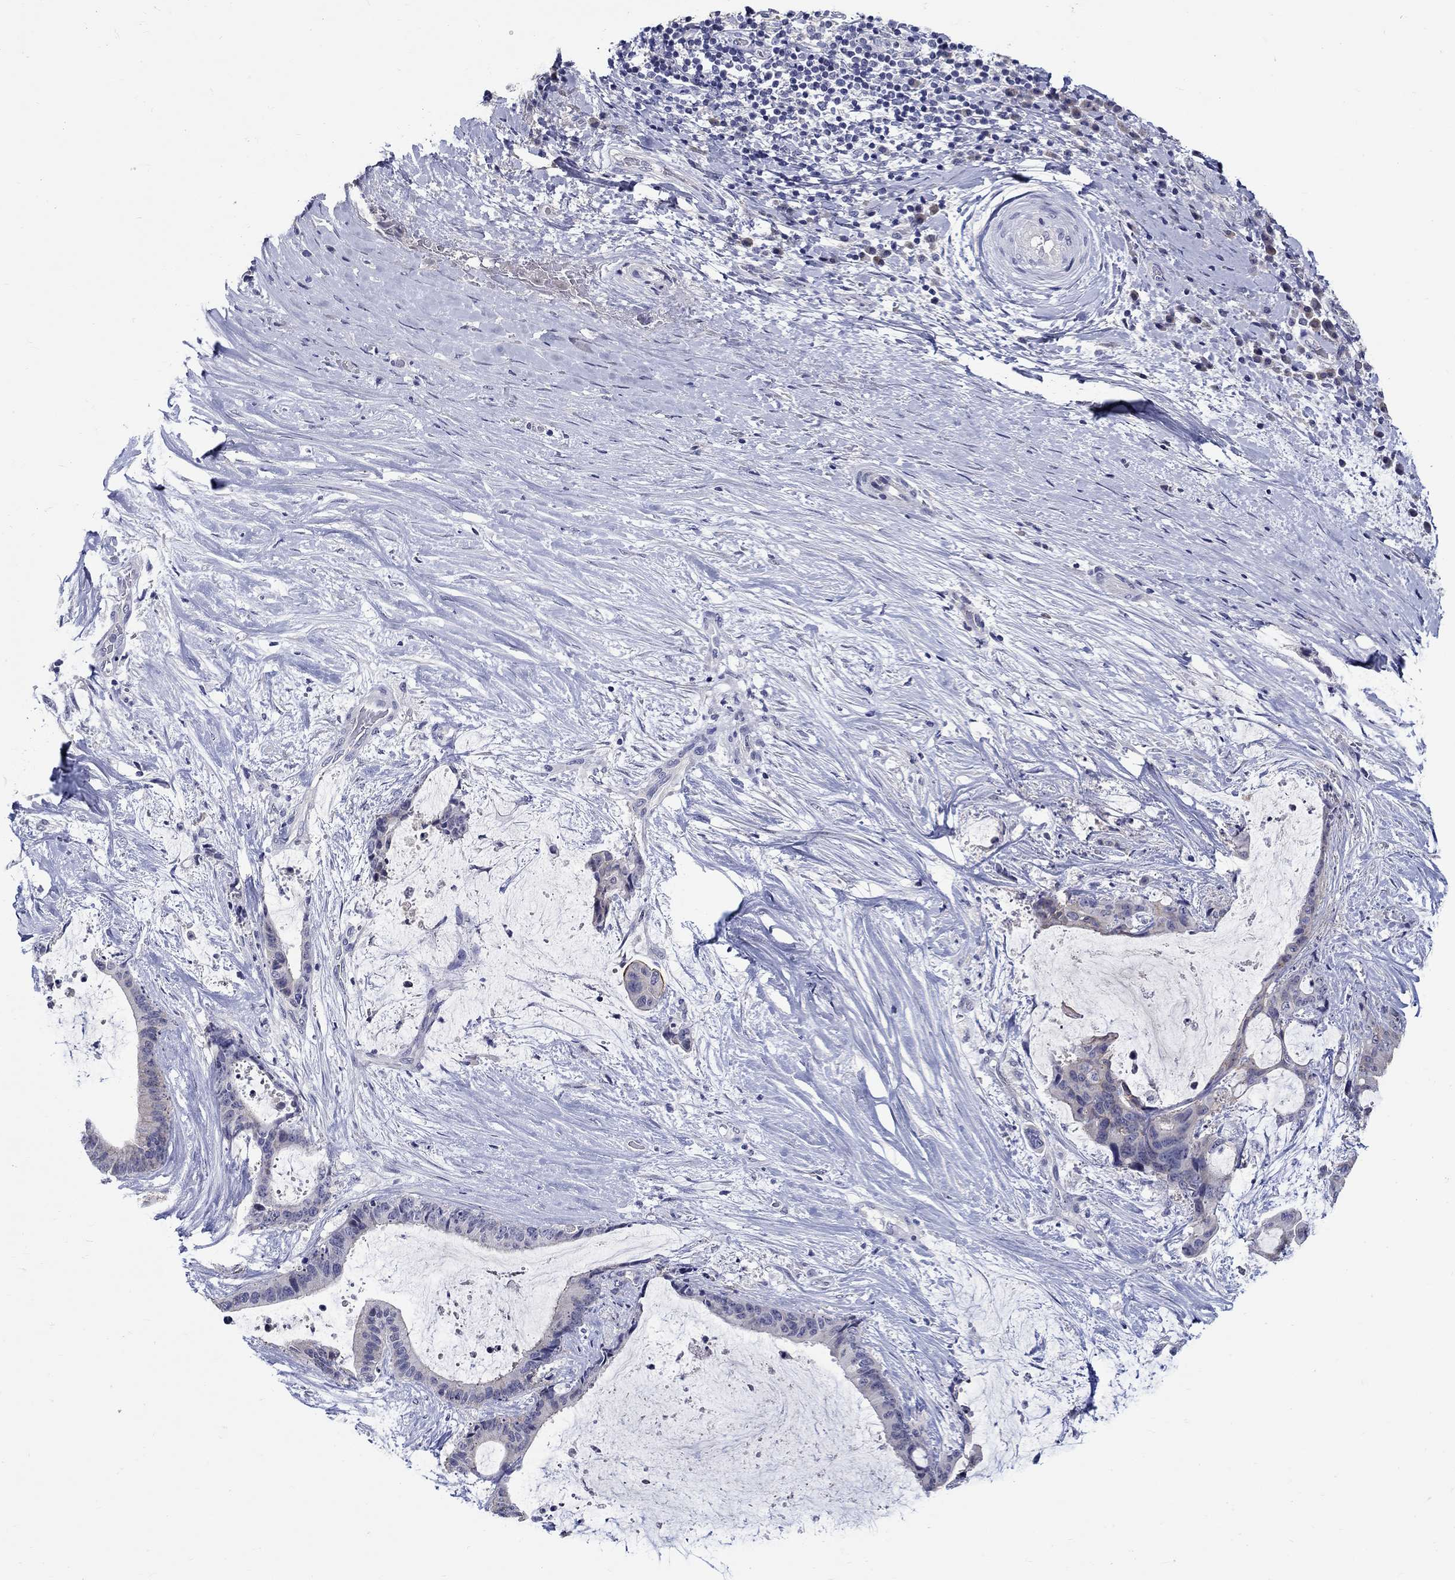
{"staining": {"intensity": "negative", "quantity": "none", "location": "none"}, "tissue": "liver cancer", "cell_type": "Tumor cells", "image_type": "cancer", "snomed": [{"axis": "morphology", "description": "Cholangiocarcinoma"}, {"axis": "topography", "description": "Liver"}], "caption": "DAB immunohistochemical staining of human liver cancer (cholangiocarcinoma) exhibits no significant positivity in tumor cells. (DAB immunohistochemistry, high magnification).", "gene": "SLC30A3", "patient": {"sex": "female", "age": 73}}